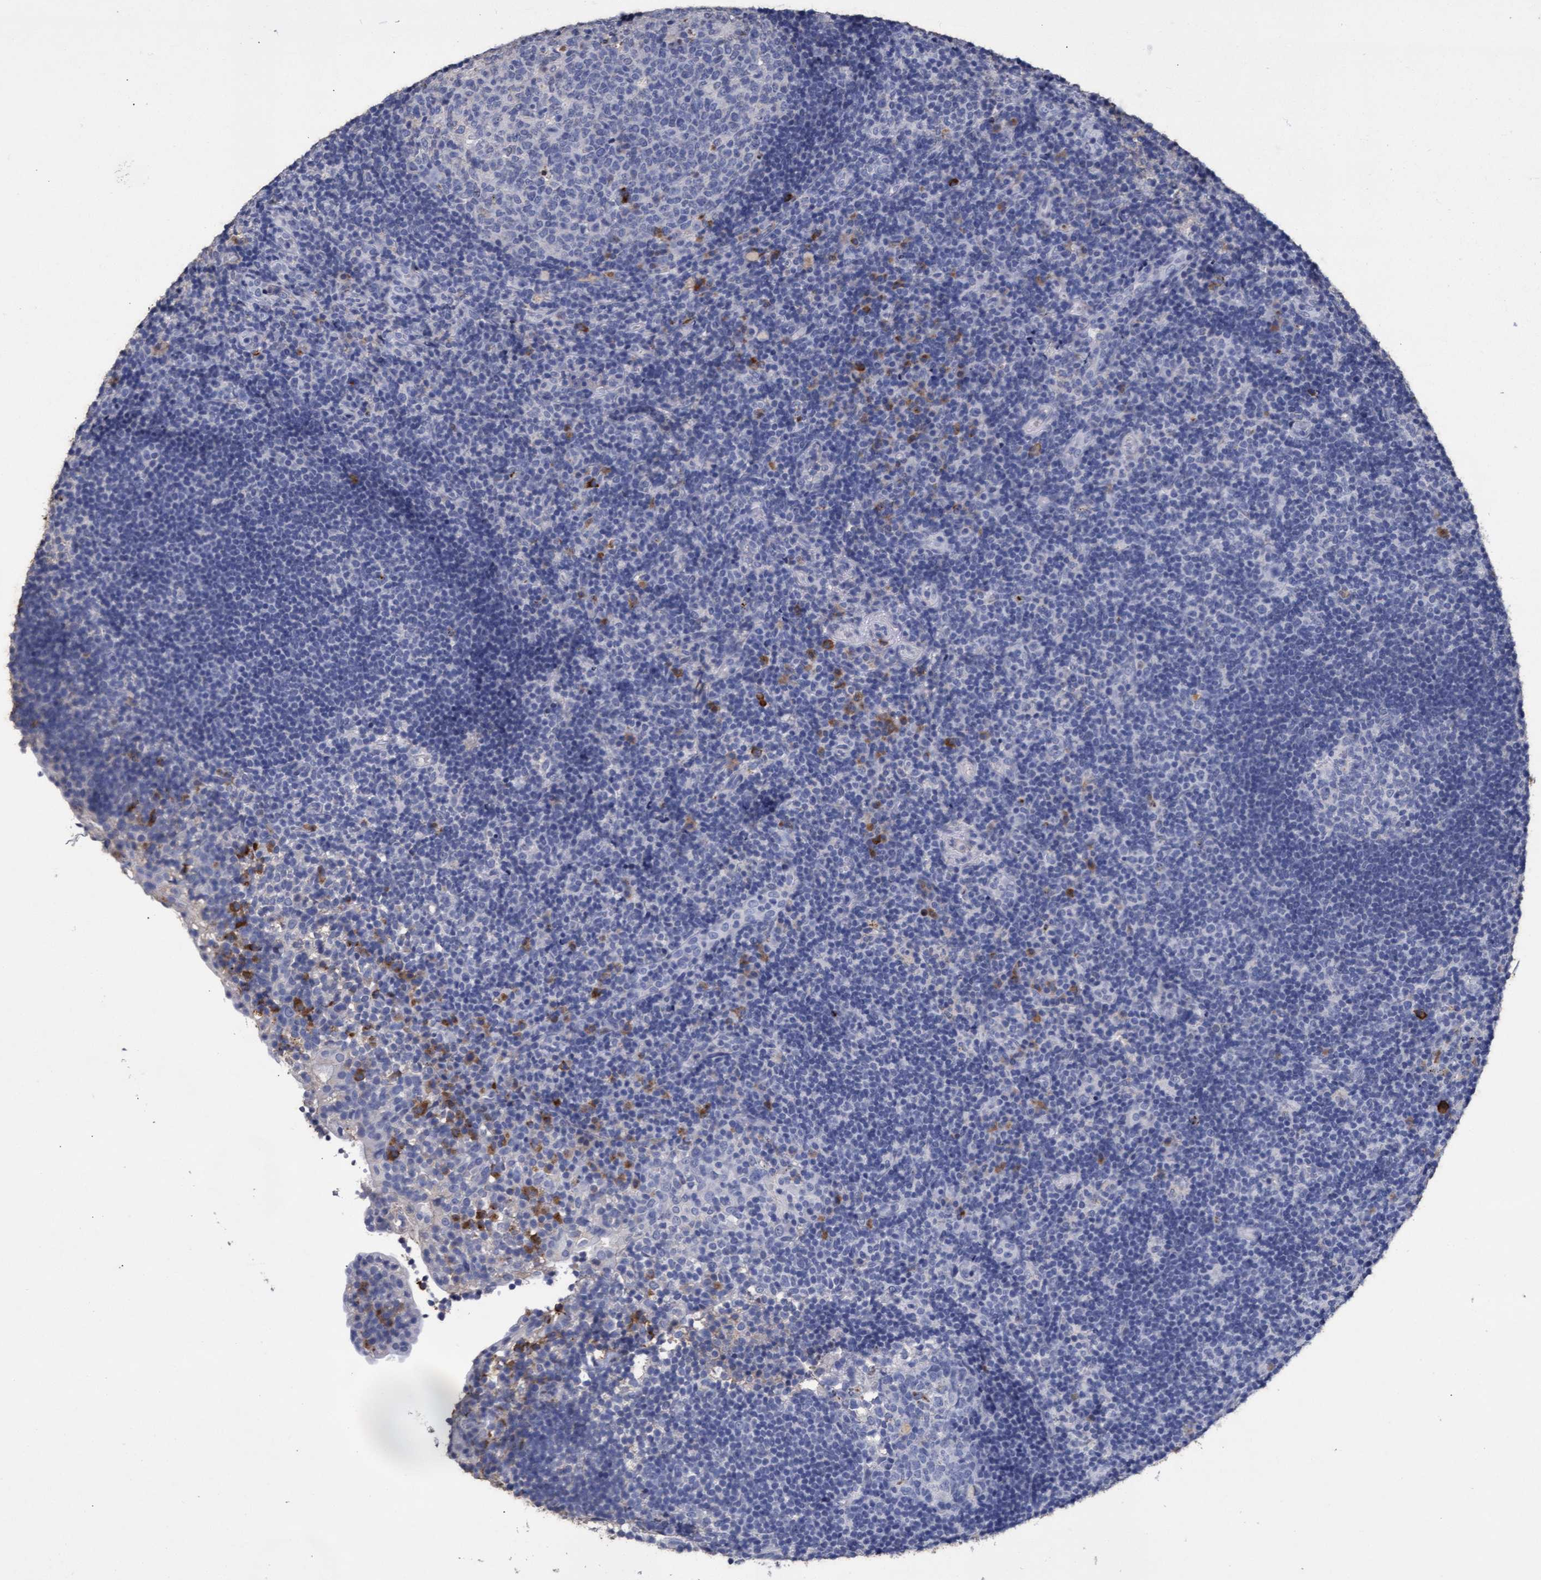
{"staining": {"intensity": "negative", "quantity": "none", "location": "none"}, "tissue": "tonsil", "cell_type": "Germinal center cells", "image_type": "normal", "snomed": [{"axis": "morphology", "description": "Normal tissue, NOS"}, {"axis": "topography", "description": "Tonsil"}], "caption": "This is an immunohistochemistry micrograph of benign human tonsil. There is no staining in germinal center cells.", "gene": "GPR39", "patient": {"sex": "female", "age": 40}}